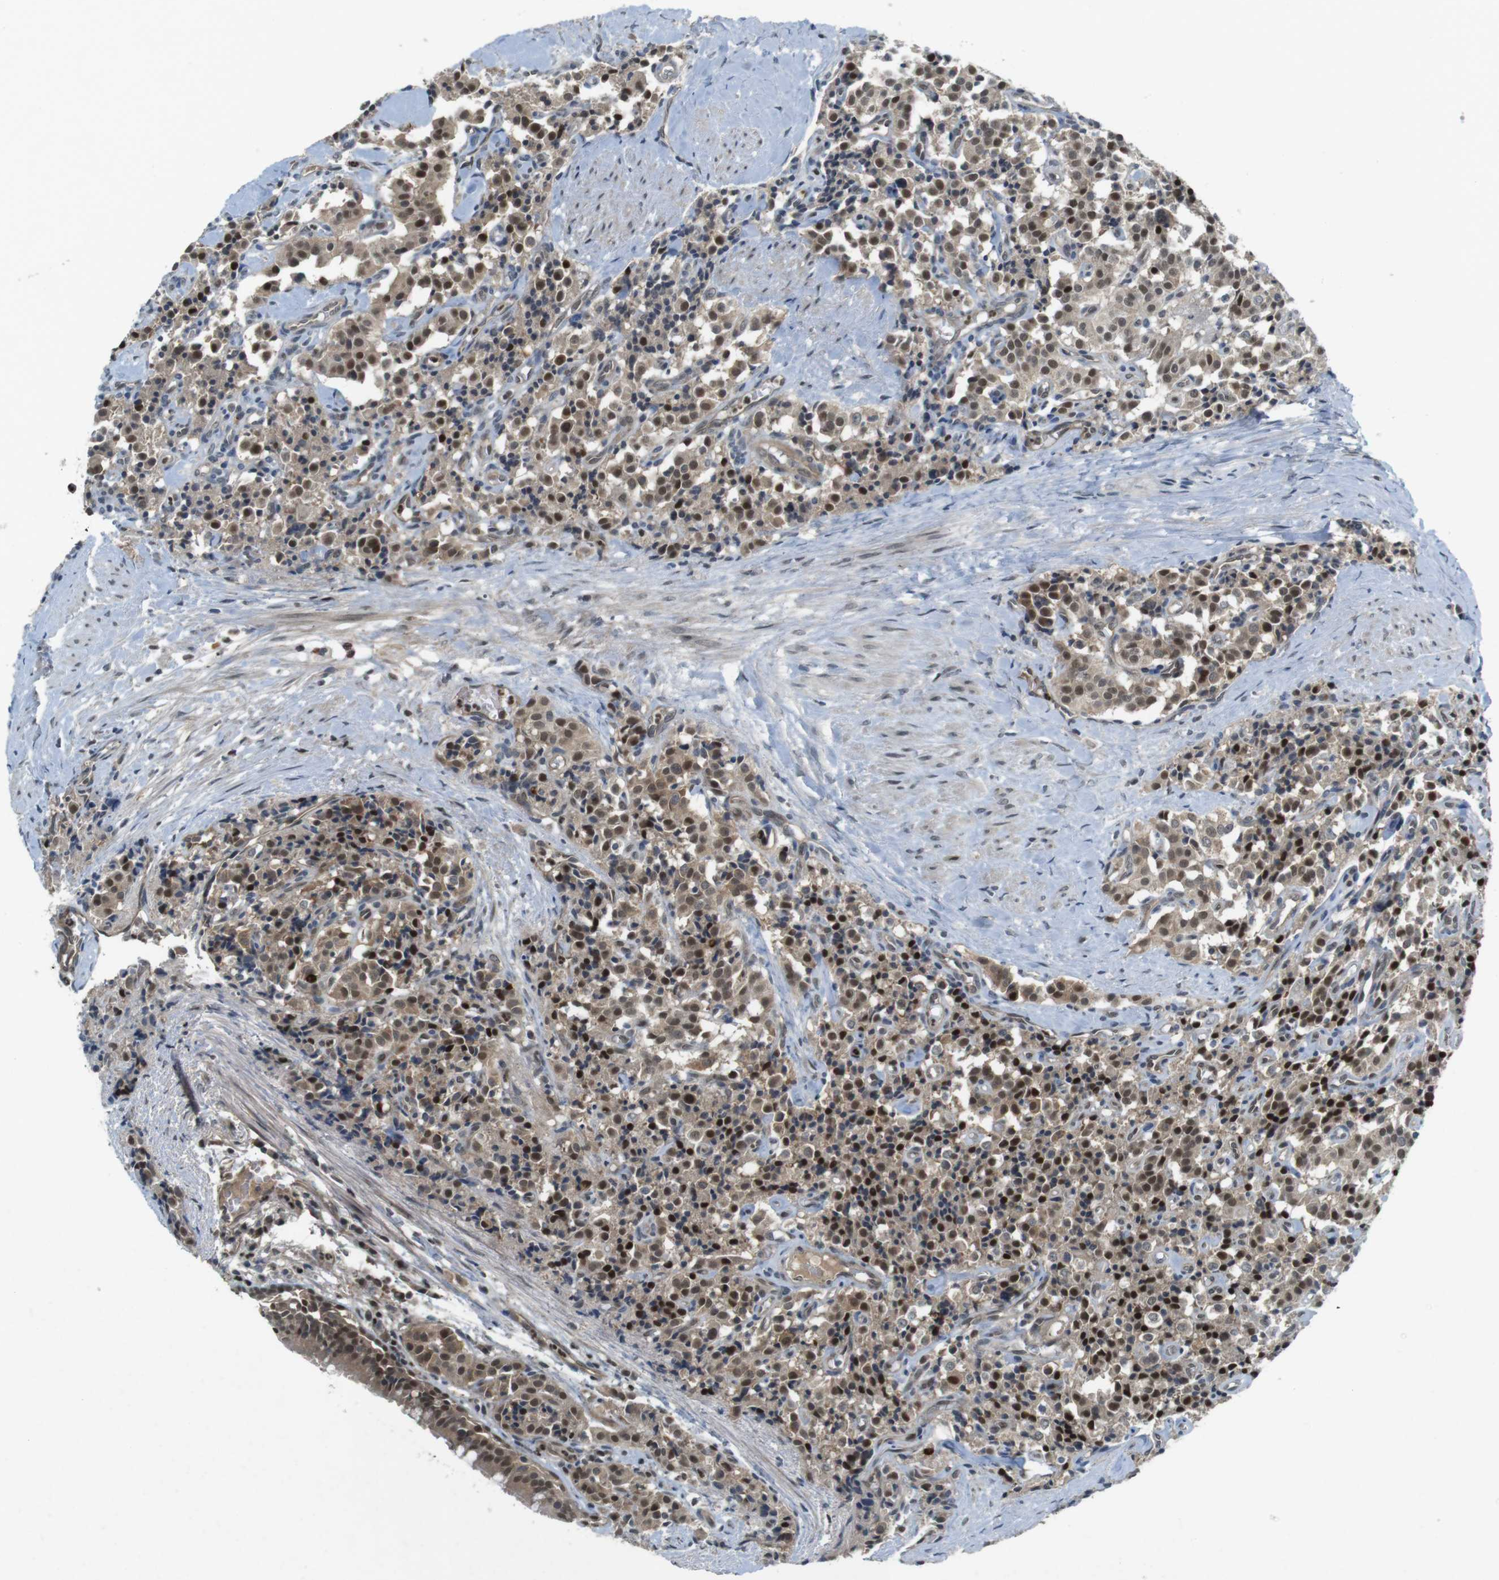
{"staining": {"intensity": "moderate", "quantity": ">75%", "location": "cytoplasmic/membranous,nuclear"}, "tissue": "carcinoid", "cell_type": "Tumor cells", "image_type": "cancer", "snomed": [{"axis": "morphology", "description": "Carcinoid, malignant, NOS"}, {"axis": "topography", "description": "Lung"}], "caption": "IHC (DAB (3,3'-diaminobenzidine)) staining of carcinoid shows moderate cytoplasmic/membranous and nuclear protein positivity in about >75% of tumor cells.", "gene": "MAPKAPK5", "patient": {"sex": "male", "age": 30}}